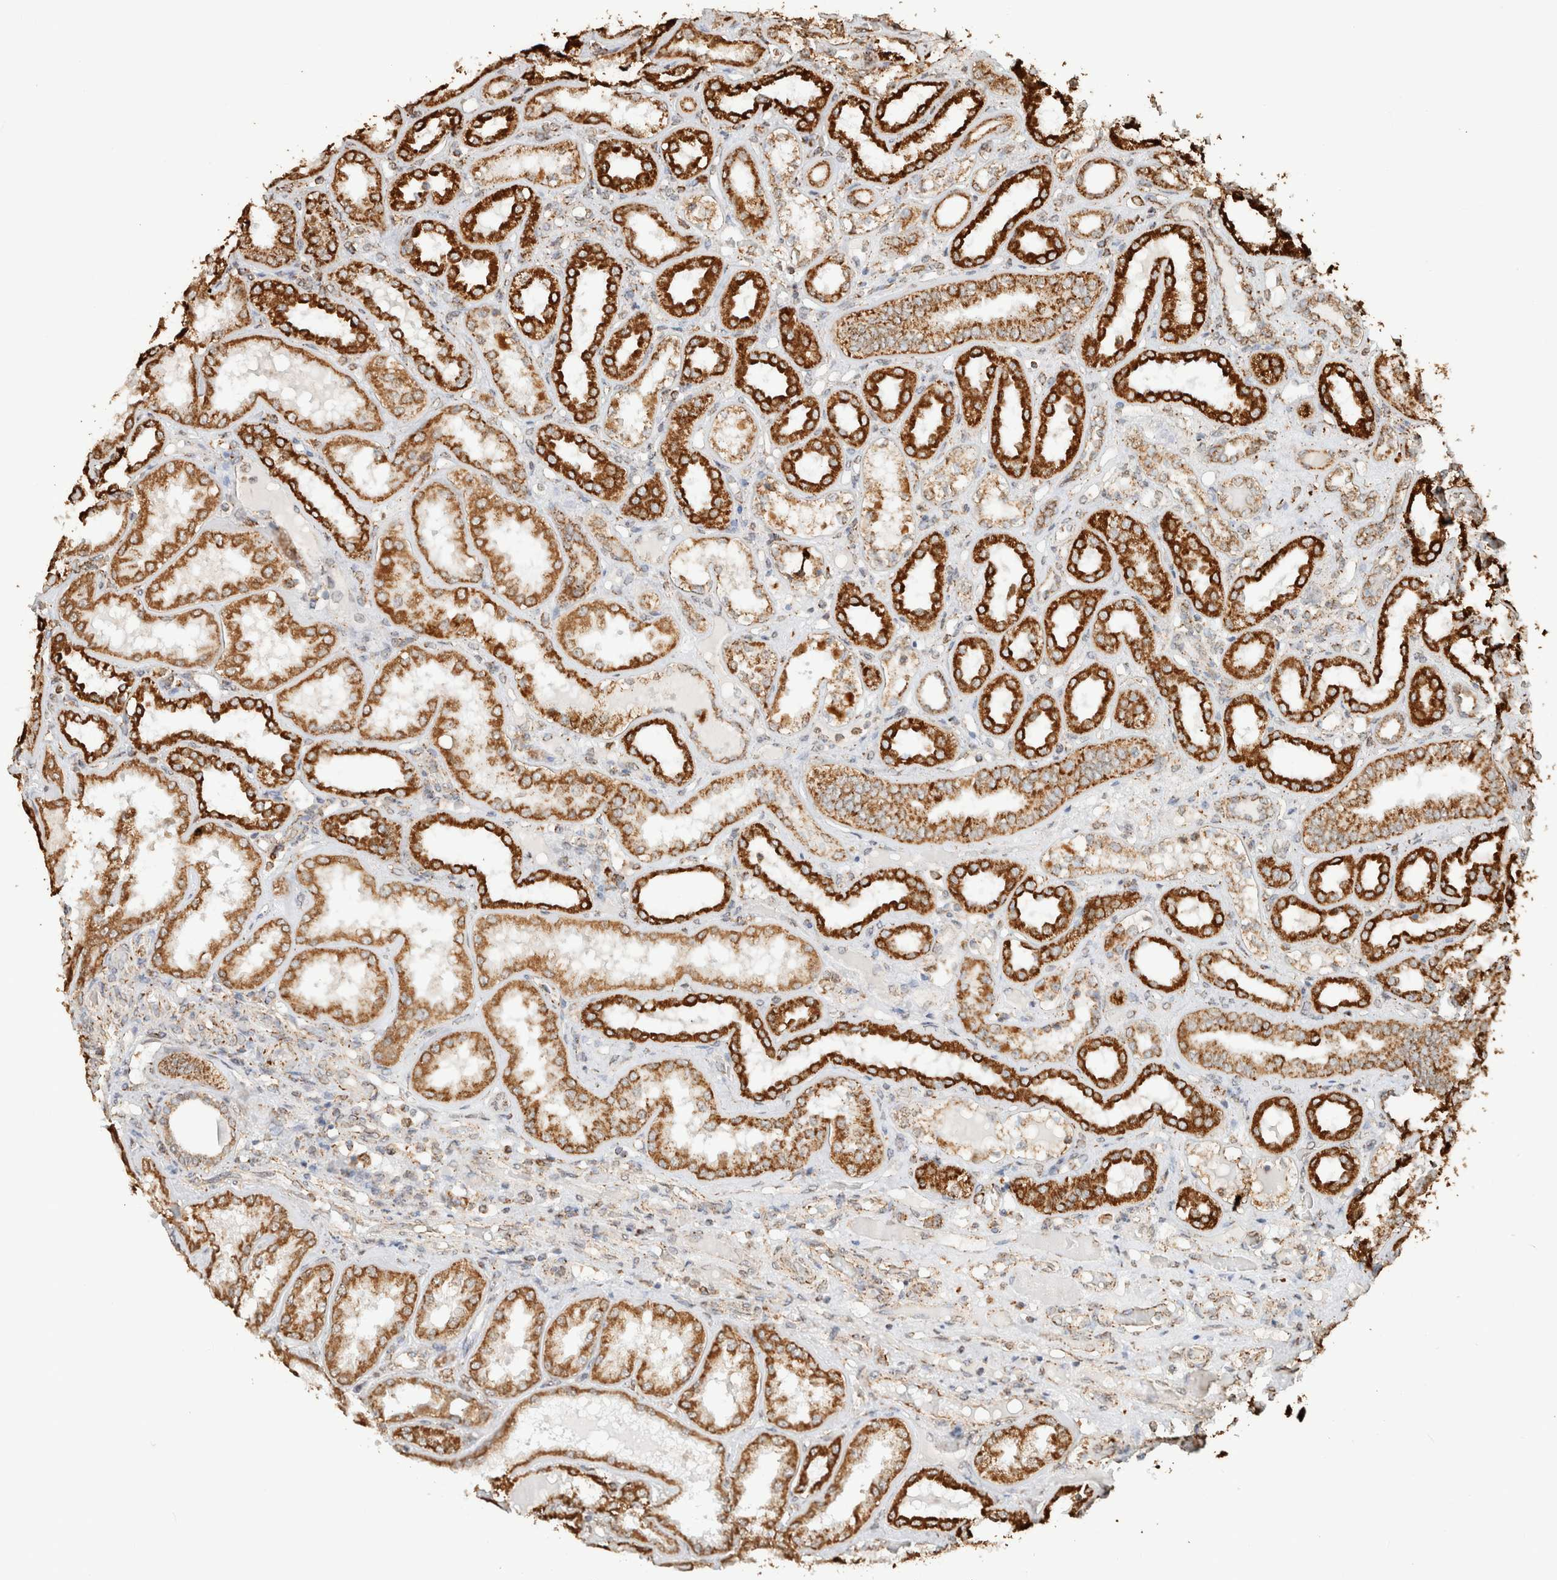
{"staining": {"intensity": "moderate", "quantity": "<25%", "location": "cytoplasmic/membranous"}, "tissue": "kidney", "cell_type": "Cells in glomeruli", "image_type": "normal", "snomed": [{"axis": "morphology", "description": "Normal tissue, NOS"}, {"axis": "topography", "description": "Kidney"}], "caption": "A low amount of moderate cytoplasmic/membranous expression is present in about <25% of cells in glomeruli in unremarkable kidney. The staining was performed using DAB, with brown indicating positive protein expression. Nuclei are stained blue with hematoxylin.", "gene": "SDC2", "patient": {"sex": "female", "age": 56}}